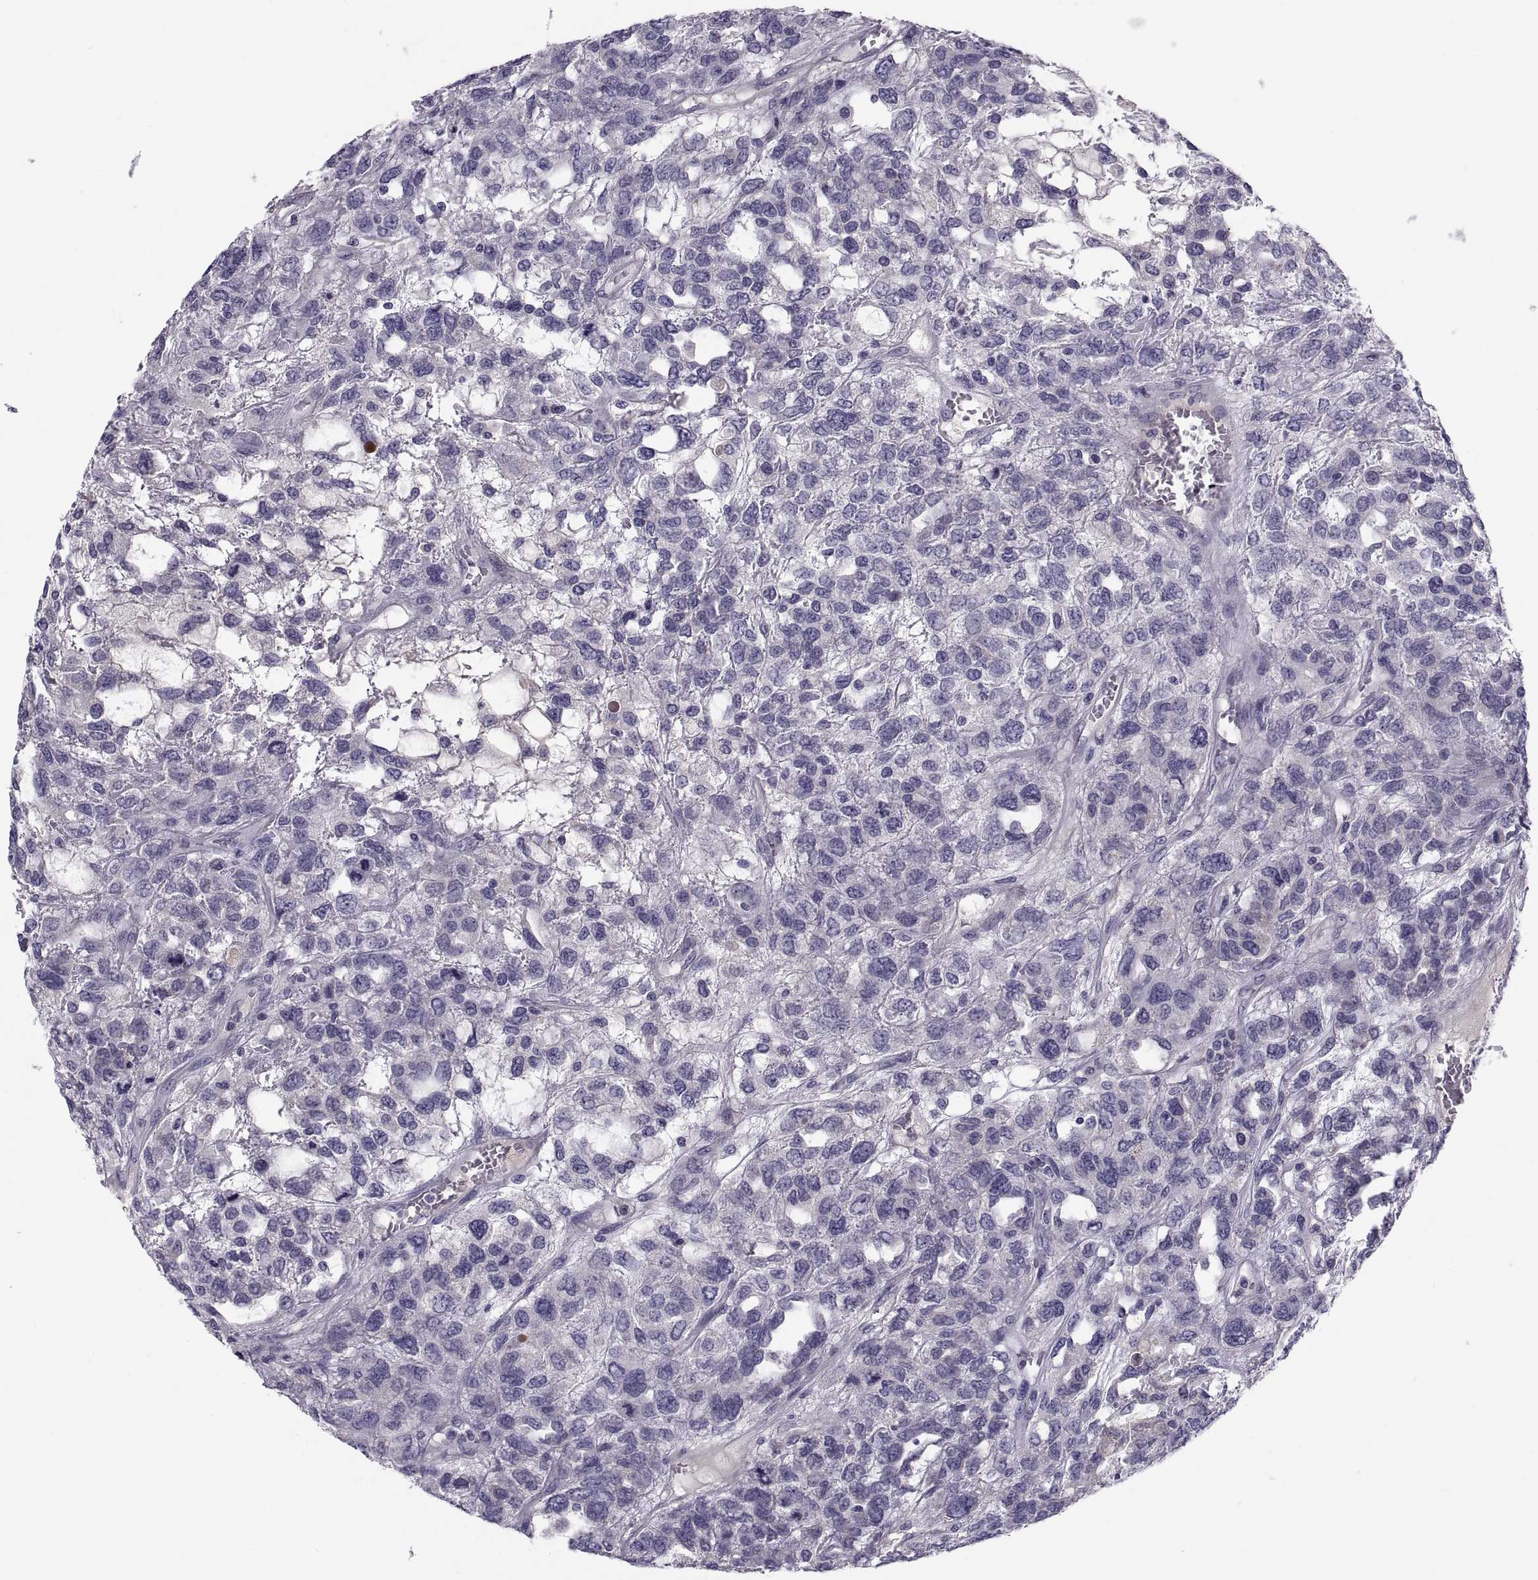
{"staining": {"intensity": "negative", "quantity": "none", "location": "none"}, "tissue": "testis cancer", "cell_type": "Tumor cells", "image_type": "cancer", "snomed": [{"axis": "morphology", "description": "Seminoma, NOS"}, {"axis": "topography", "description": "Testis"}], "caption": "A photomicrograph of testis cancer (seminoma) stained for a protein reveals no brown staining in tumor cells.", "gene": "PDZRN4", "patient": {"sex": "male", "age": 52}}